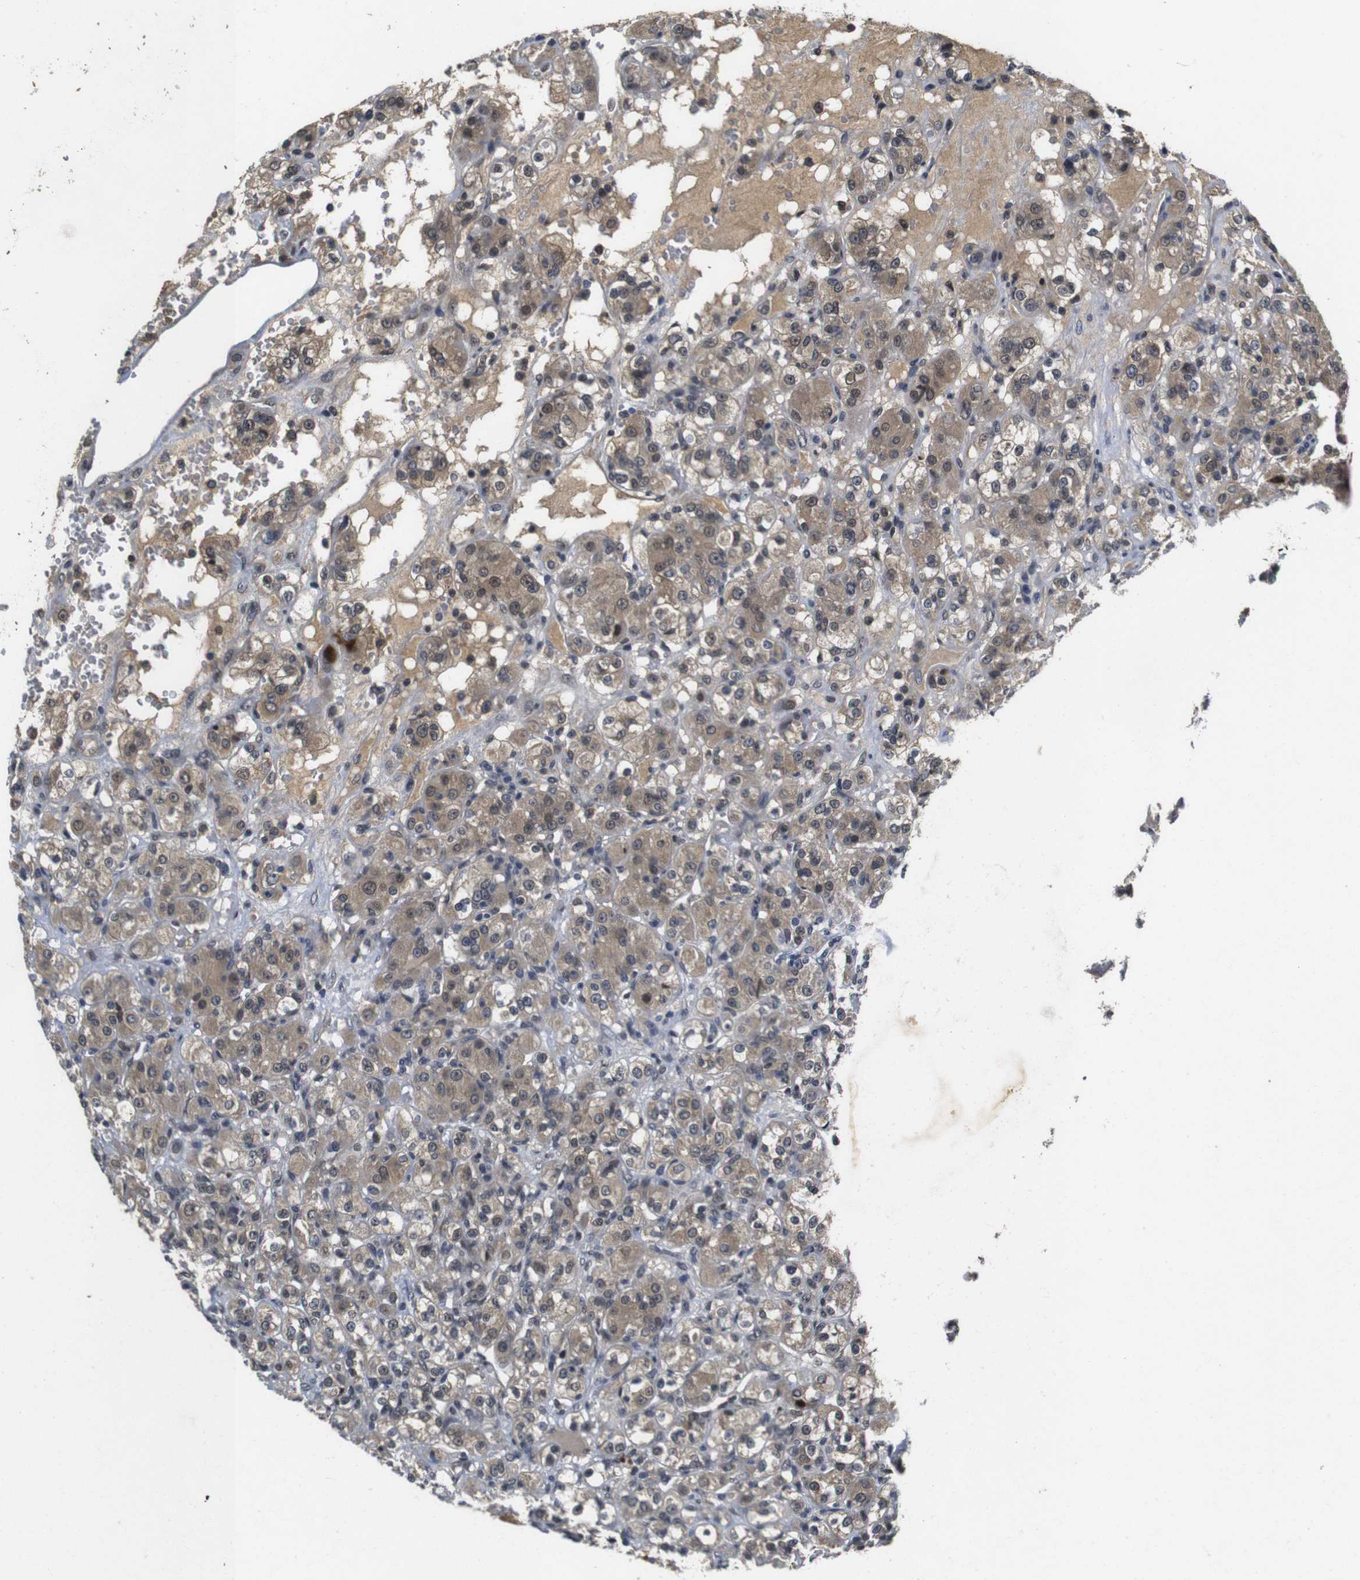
{"staining": {"intensity": "weak", "quantity": ">75%", "location": "cytoplasmic/membranous,nuclear"}, "tissue": "renal cancer", "cell_type": "Tumor cells", "image_type": "cancer", "snomed": [{"axis": "morphology", "description": "Normal tissue, NOS"}, {"axis": "morphology", "description": "Adenocarcinoma, NOS"}, {"axis": "topography", "description": "Kidney"}], "caption": "An IHC image of neoplastic tissue is shown. Protein staining in brown shows weak cytoplasmic/membranous and nuclear positivity in renal cancer (adenocarcinoma) within tumor cells.", "gene": "ZBTB46", "patient": {"sex": "male", "age": 61}}